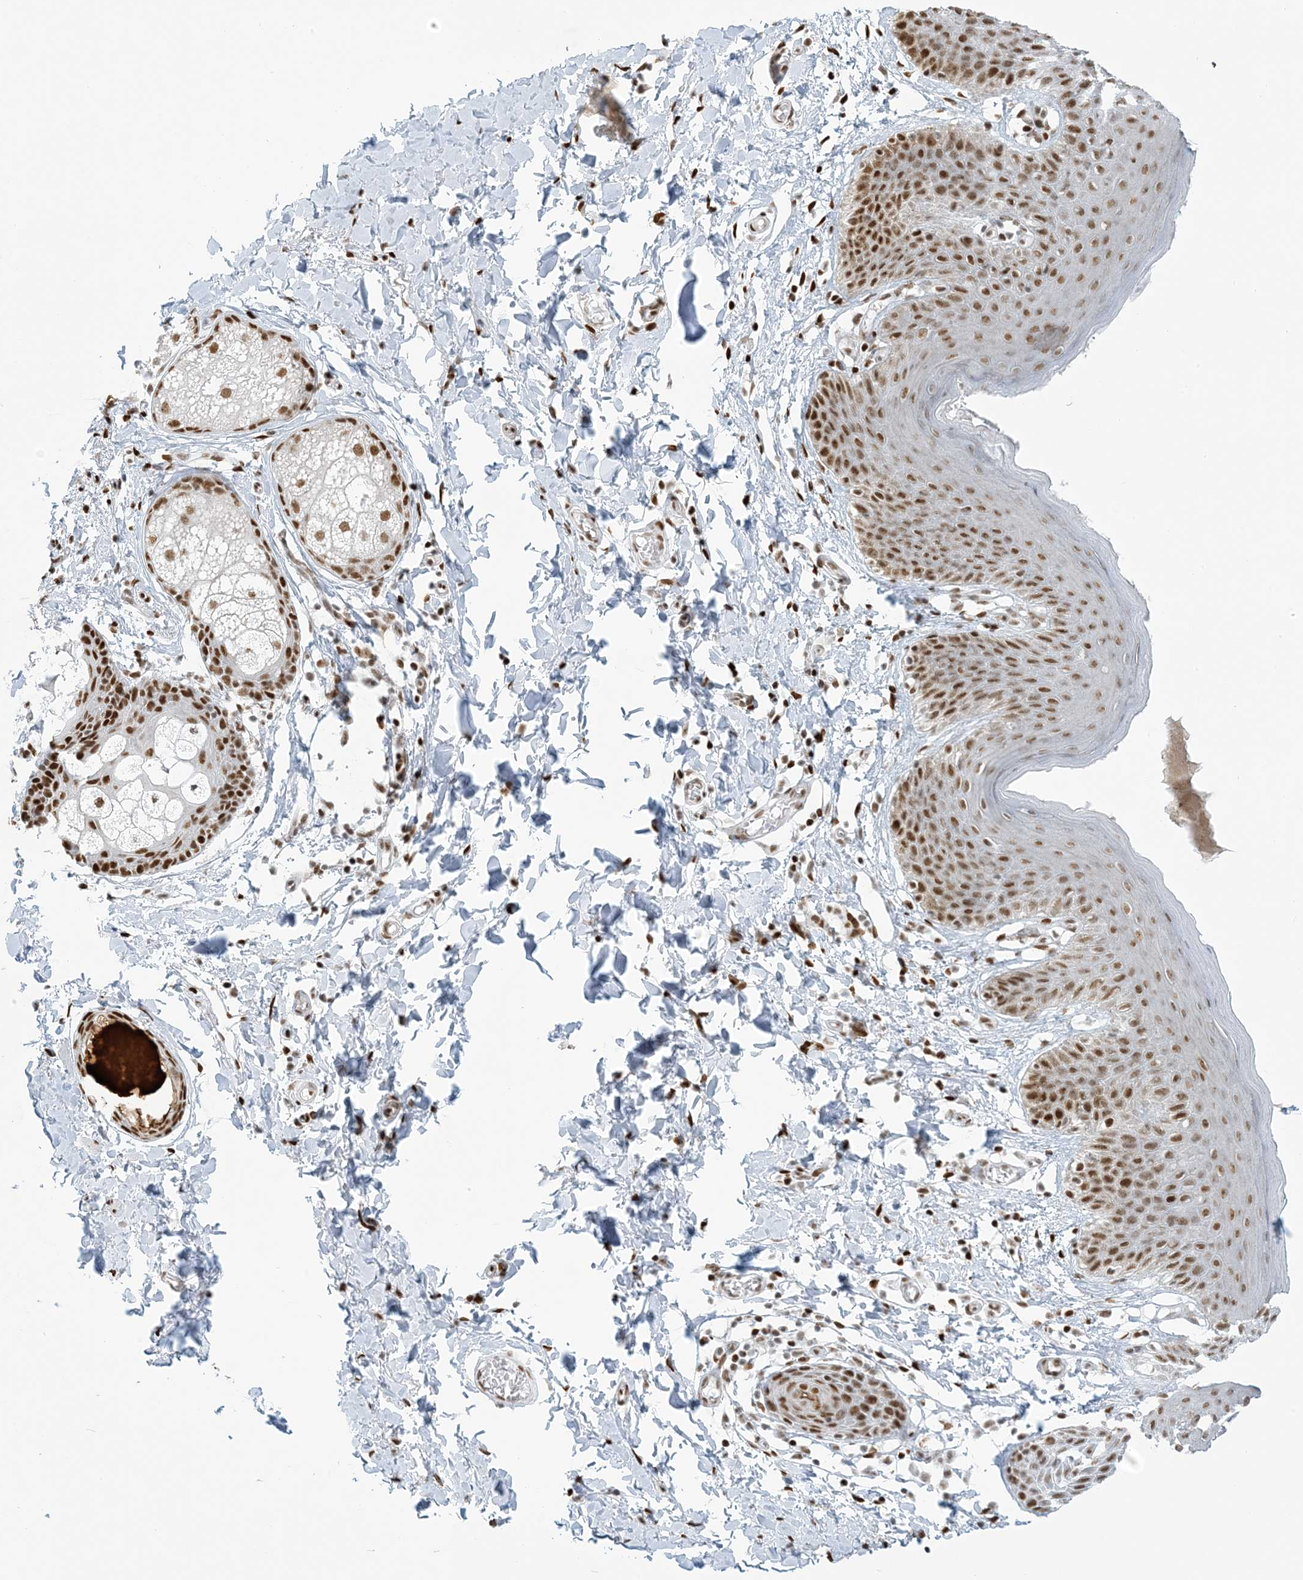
{"staining": {"intensity": "strong", "quantity": "25%-75%", "location": "nuclear"}, "tissue": "skin", "cell_type": "Epidermal cells", "image_type": "normal", "snomed": [{"axis": "morphology", "description": "Normal tissue, NOS"}, {"axis": "topography", "description": "Vulva"}], "caption": "A high-resolution image shows immunohistochemistry staining of benign skin, which demonstrates strong nuclear staining in approximately 25%-75% of epidermal cells.", "gene": "STAG1", "patient": {"sex": "female", "age": 66}}